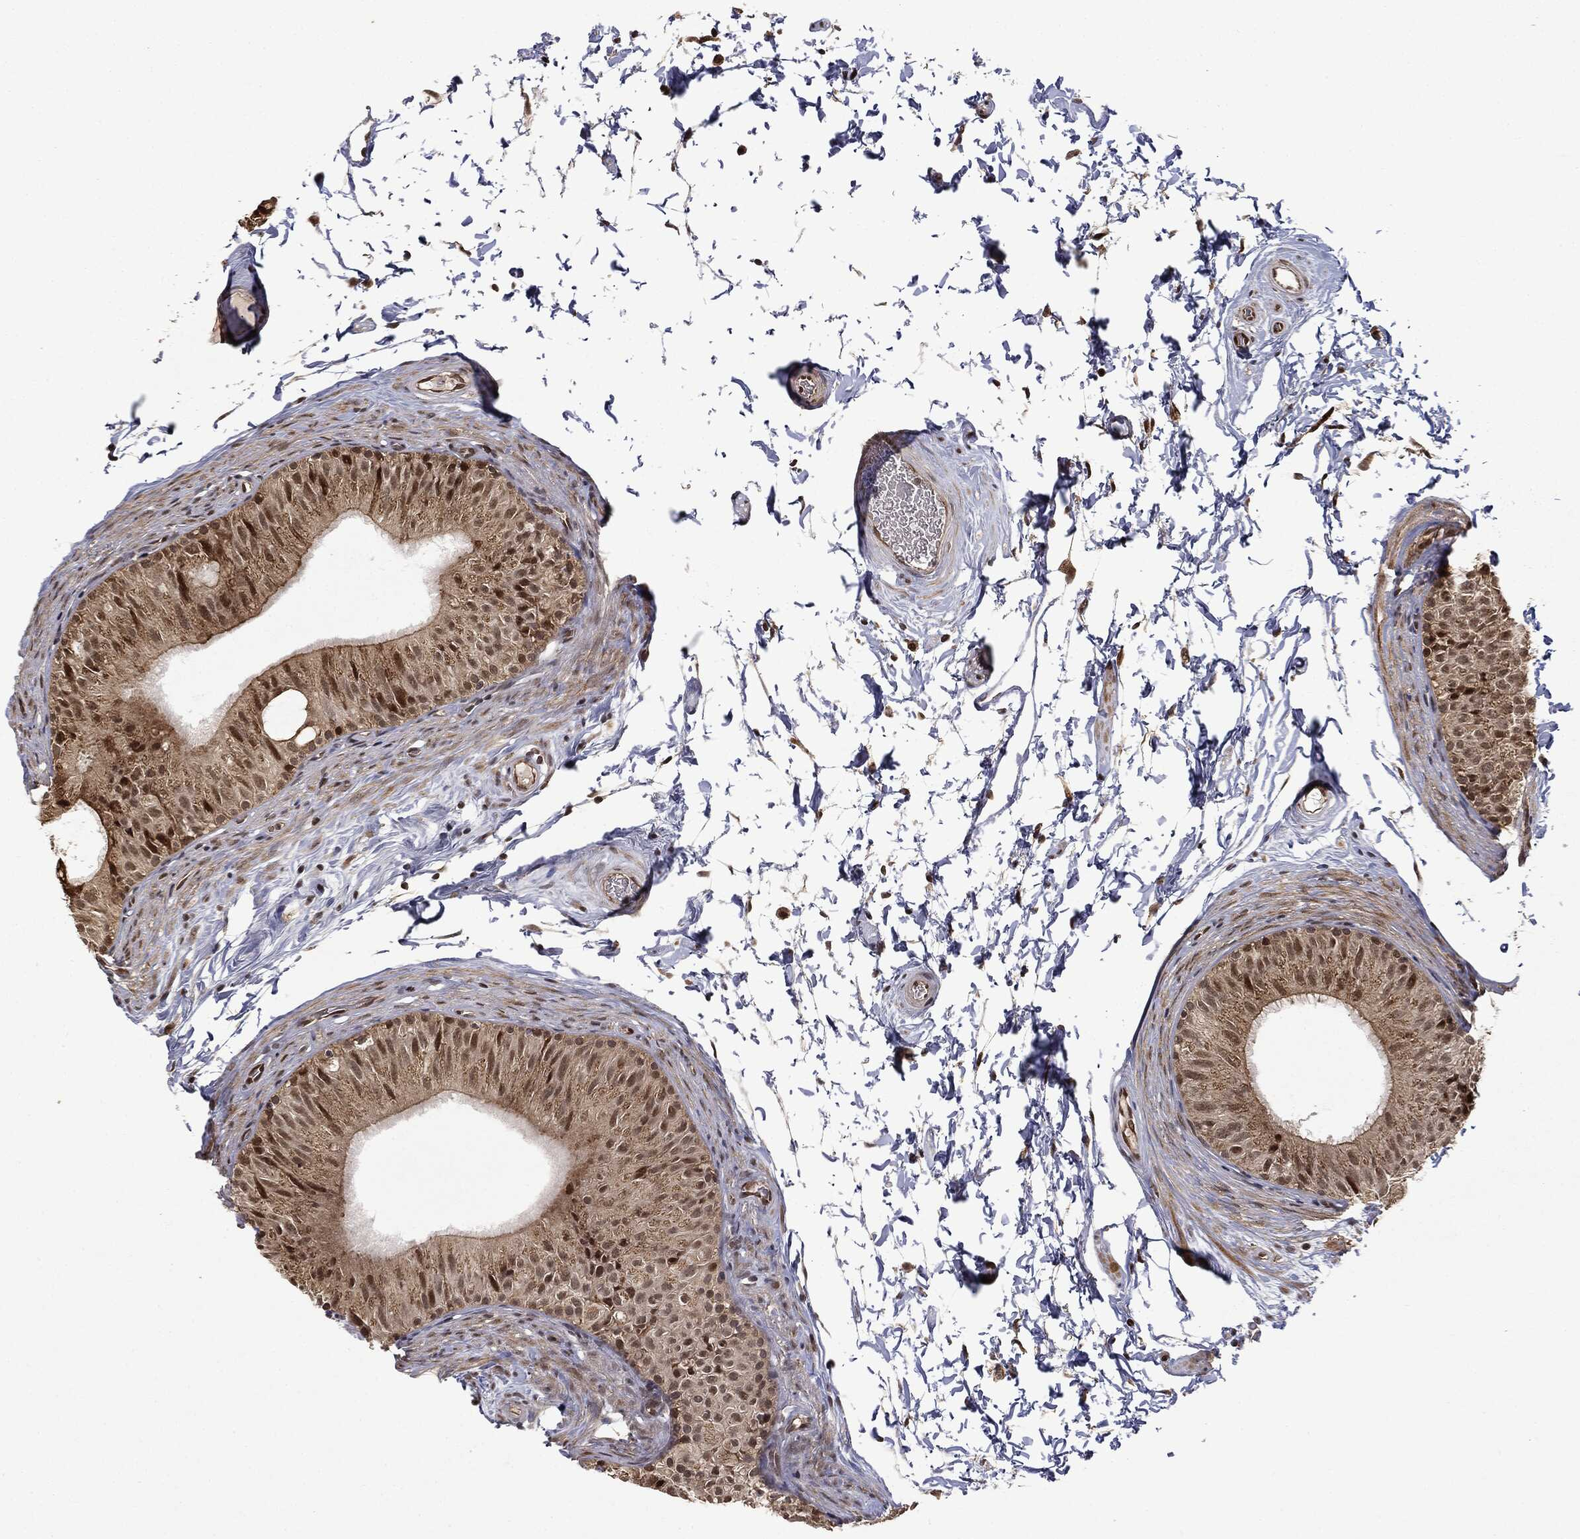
{"staining": {"intensity": "moderate", "quantity": "25%-75%", "location": "cytoplasmic/membranous,nuclear"}, "tissue": "epididymis", "cell_type": "Glandular cells", "image_type": "normal", "snomed": [{"axis": "morphology", "description": "Normal tissue, NOS"}, {"axis": "topography", "description": "Epididymis"}], "caption": "Immunohistochemical staining of normal human epididymis reveals medium levels of moderate cytoplasmic/membranous,nuclear positivity in approximately 25%-75% of glandular cells.", "gene": "ZNHIT6", "patient": {"sex": "male", "age": 34}}